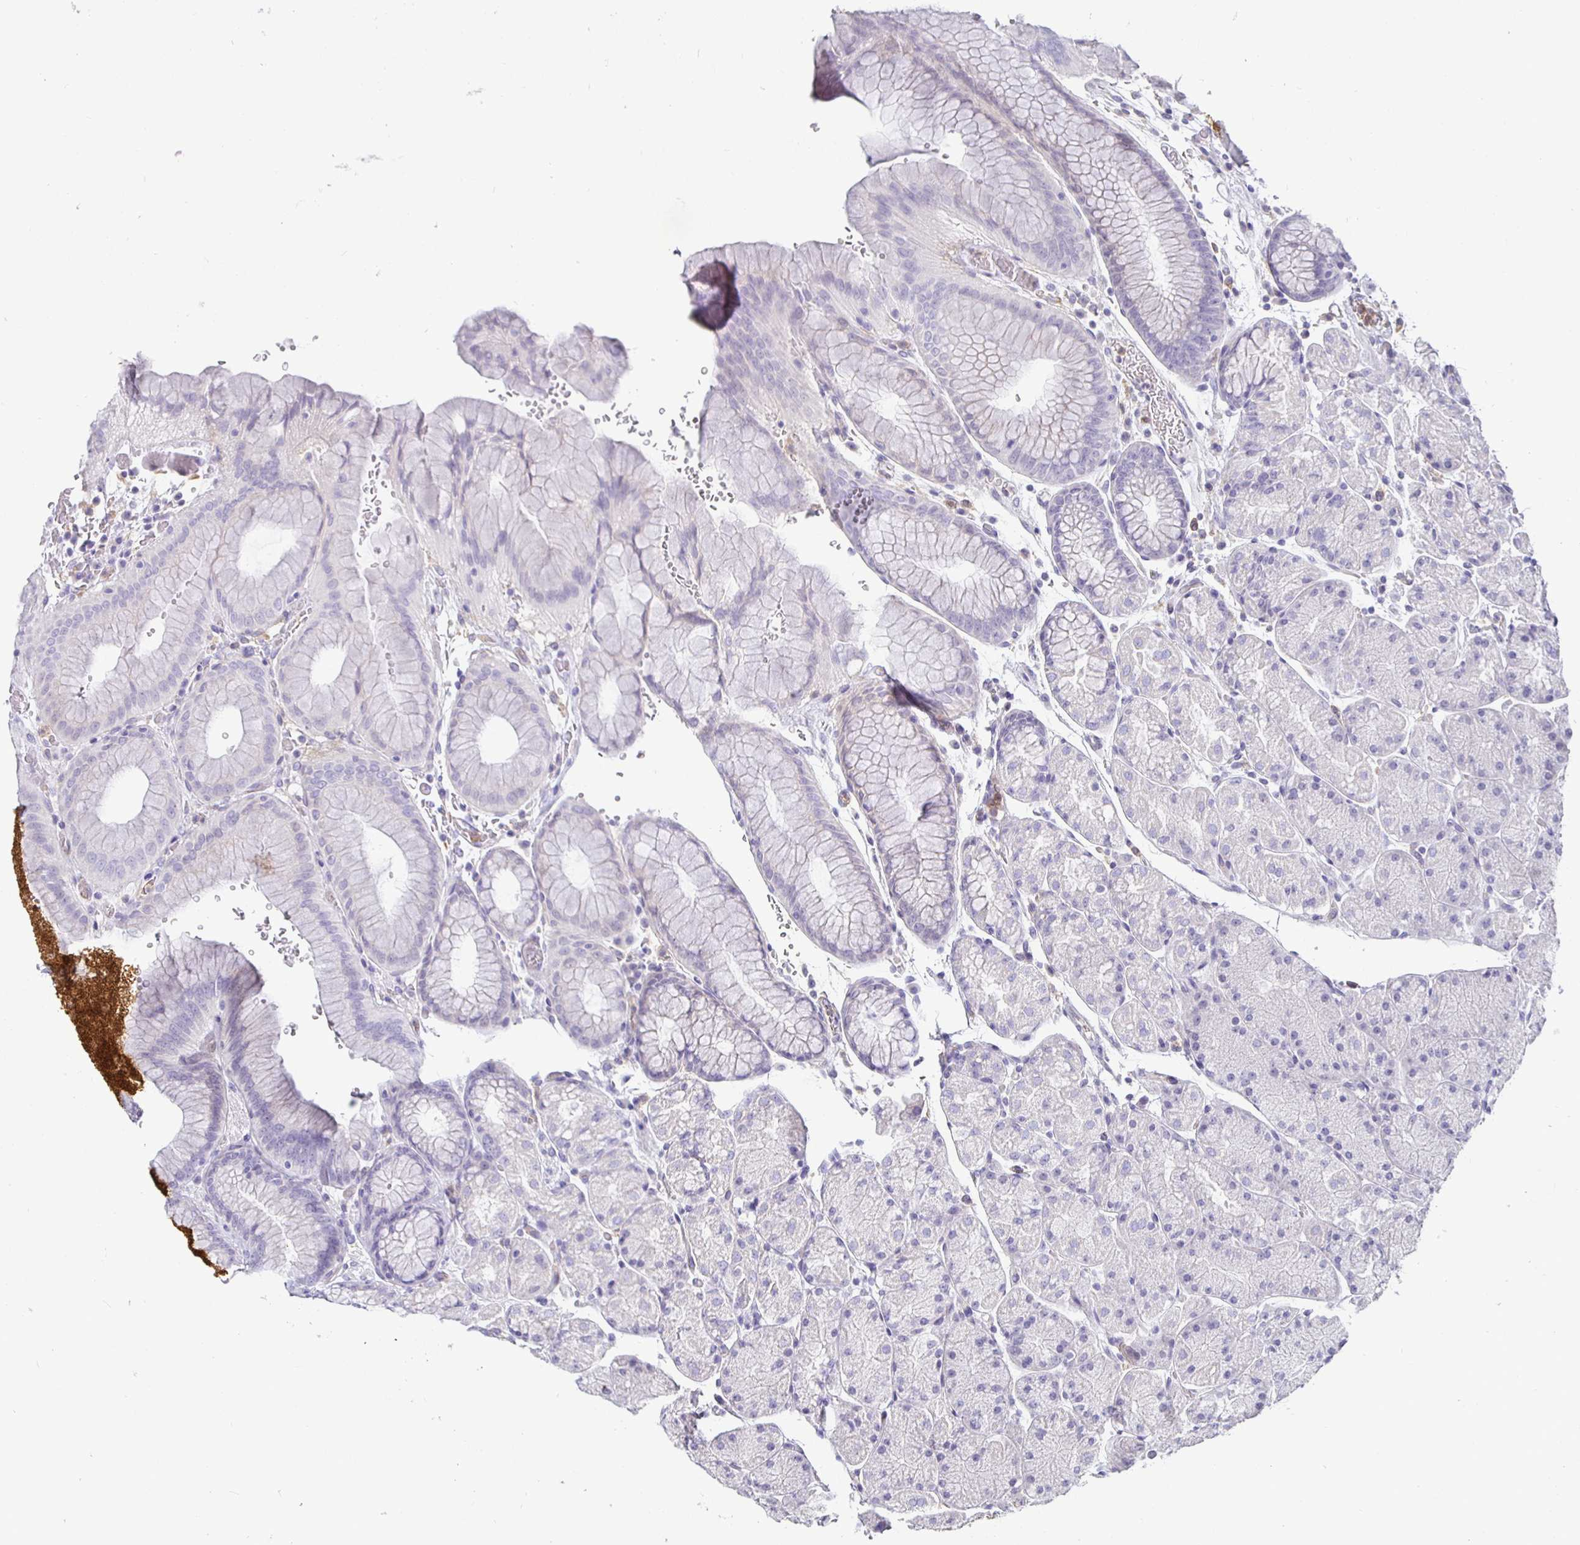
{"staining": {"intensity": "negative", "quantity": "none", "location": "none"}, "tissue": "stomach", "cell_type": "Glandular cells", "image_type": "normal", "snomed": [{"axis": "morphology", "description": "Normal tissue, NOS"}, {"axis": "topography", "description": "Stomach, upper"}, {"axis": "topography", "description": "Stomach"}], "caption": "An immunohistochemistry image of unremarkable stomach is shown. There is no staining in glandular cells of stomach. (DAB (3,3'-diaminobenzidine) IHC, high magnification).", "gene": "SIRPA", "patient": {"sex": "male", "age": 76}}